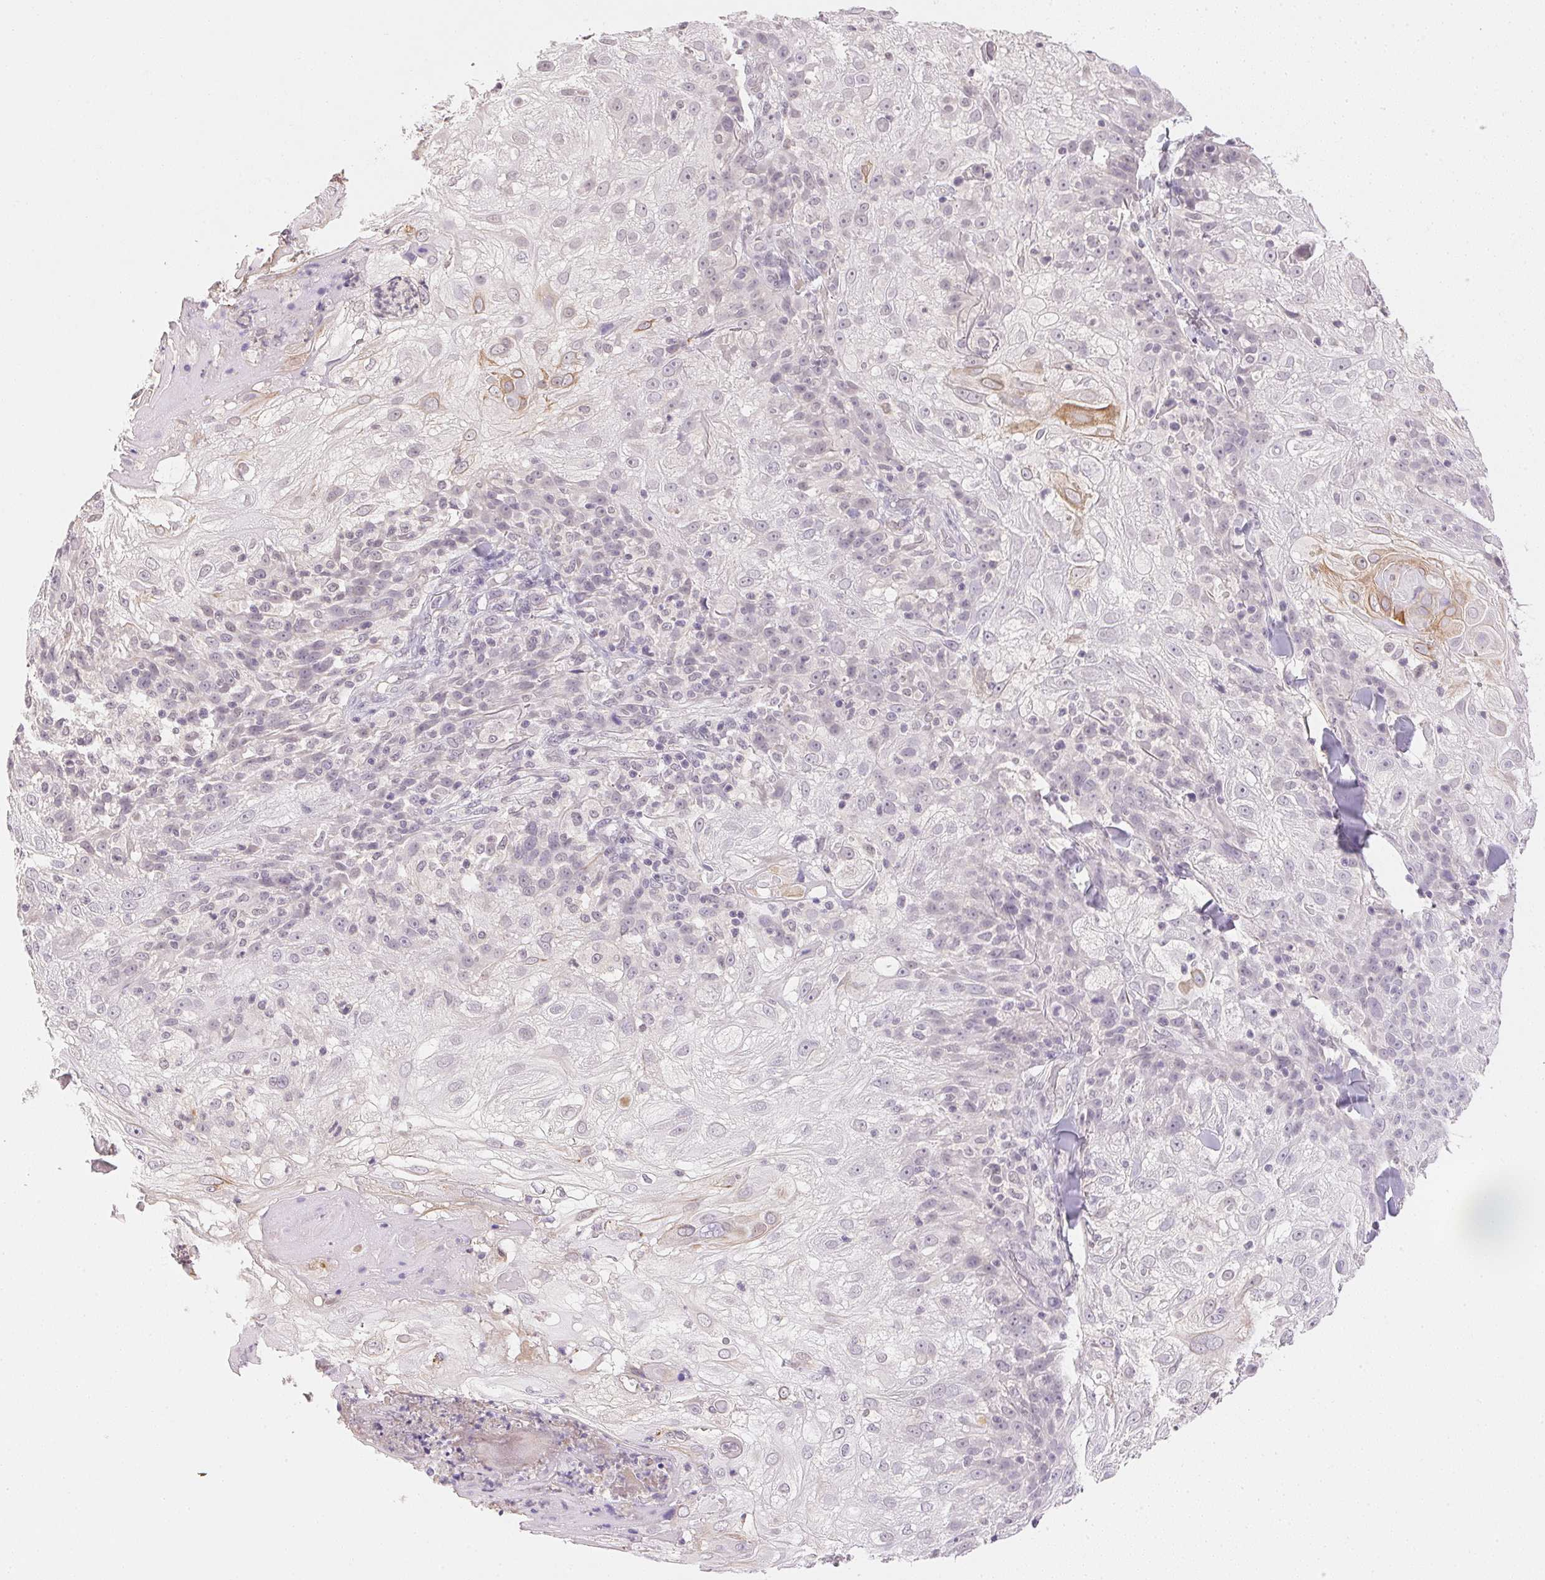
{"staining": {"intensity": "negative", "quantity": "none", "location": "none"}, "tissue": "skin cancer", "cell_type": "Tumor cells", "image_type": "cancer", "snomed": [{"axis": "morphology", "description": "Normal tissue, NOS"}, {"axis": "morphology", "description": "Squamous cell carcinoma, NOS"}, {"axis": "topography", "description": "Skin"}], "caption": "Immunohistochemistry histopathology image of neoplastic tissue: skin squamous cell carcinoma stained with DAB shows no significant protein expression in tumor cells. The staining was performed using DAB (3,3'-diaminobenzidine) to visualize the protein expression in brown, while the nuclei were stained in blue with hematoxylin (Magnification: 20x).", "gene": "FNDC4", "patient": {"sex": "female", "age": 83}}